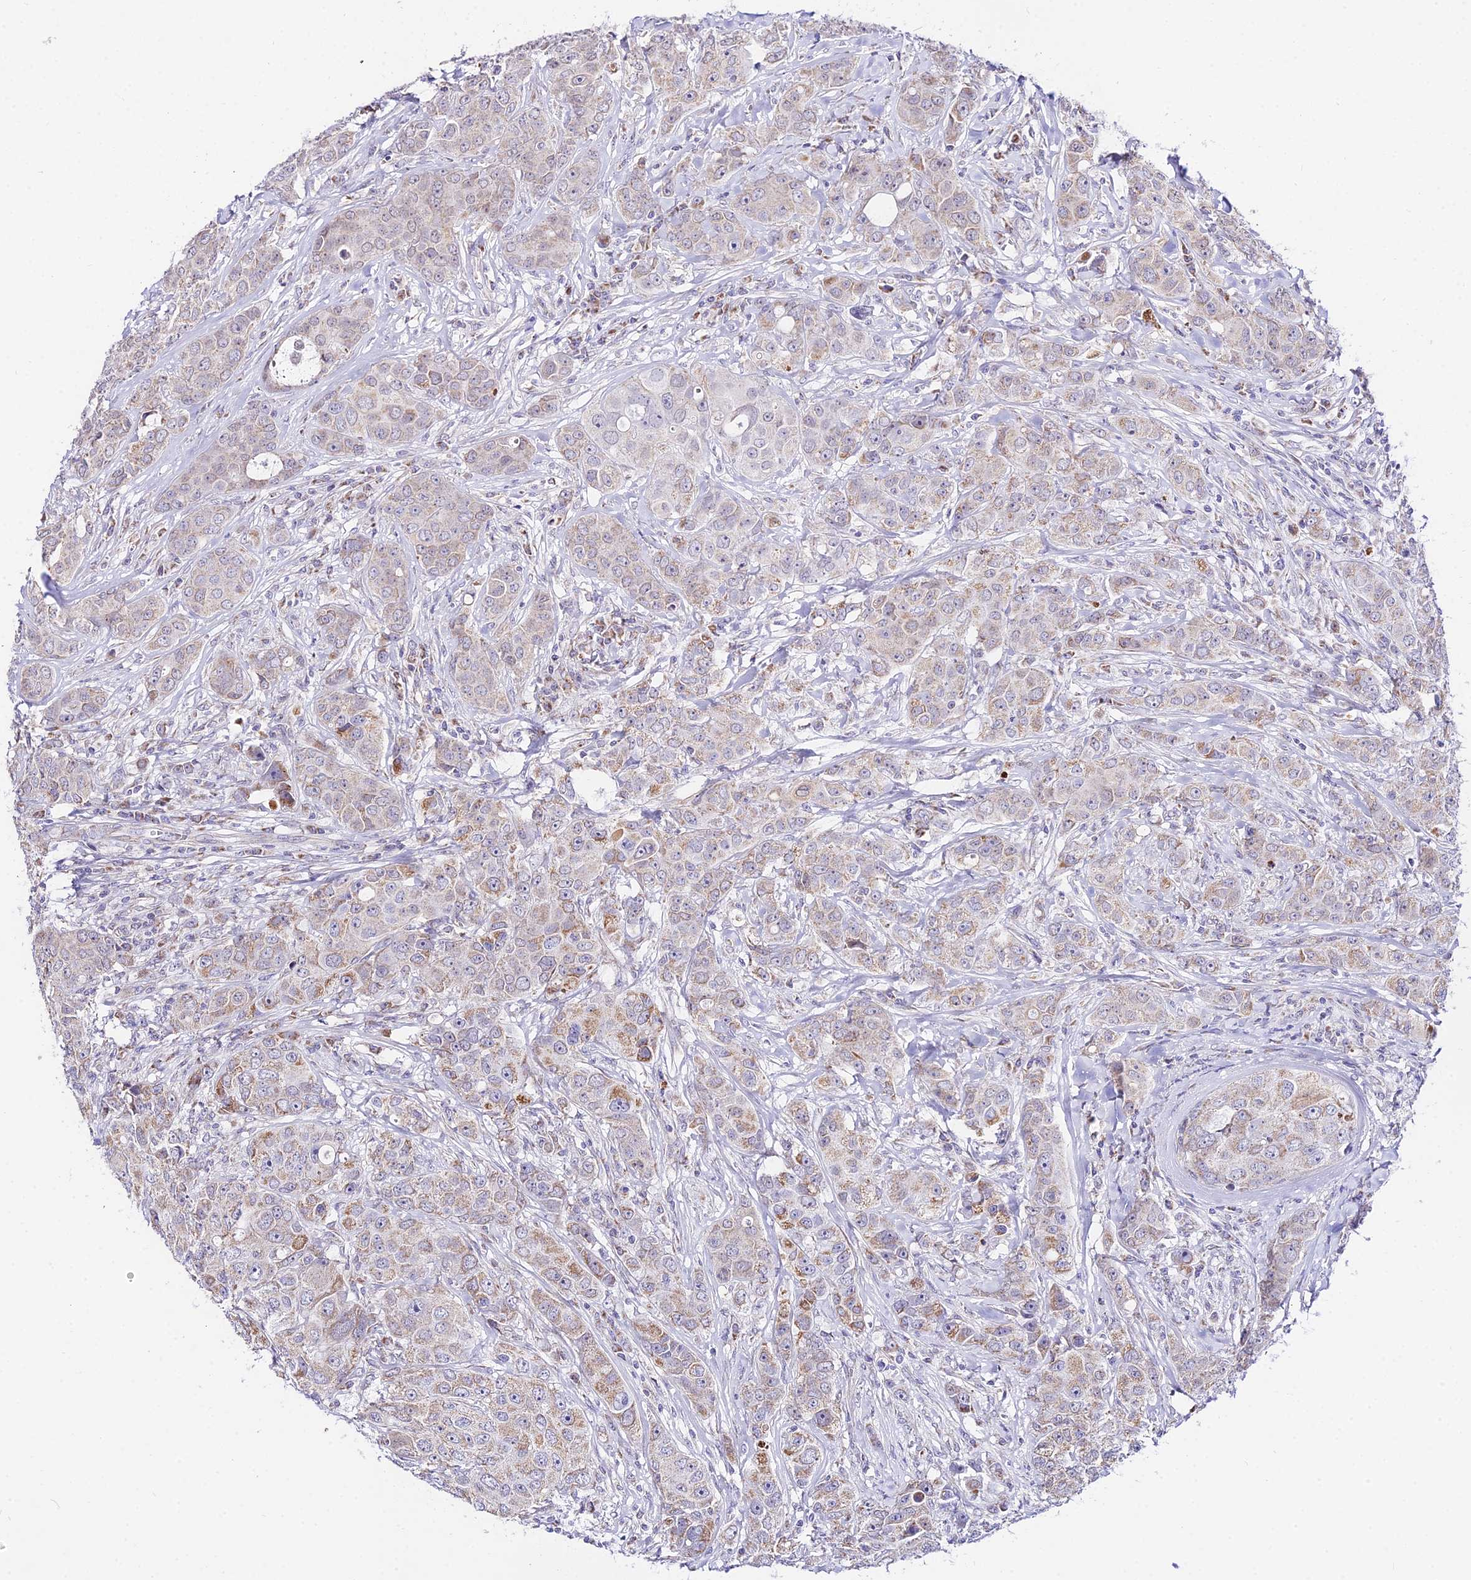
{"staining": {"intensity": "moderate", "quantity": "<25%", "location": "cytoplasmic/membranous"}, "tissue": "breast cancer", "cell_type": "Tumor cells", "image_type": "cancer", "snomed": [{"axis": "morphology", "description": "Duct carcinoma"}, {"axis": "topography", "description": "Breast"}], "caption": "Immunohistochemistry (IHC) micrograph of neoplastic tissue: human intraductal carcinoma (breast) stained using immunohistochemistry displays low levels of moderate protein expression localized specifically in the cytoplasmic/membranous of tumor cells, appearing as a cytoplasmic/membranous brown color.", "gene": "ATP5PB", "patient": {"sex": "female", "age": 43}}